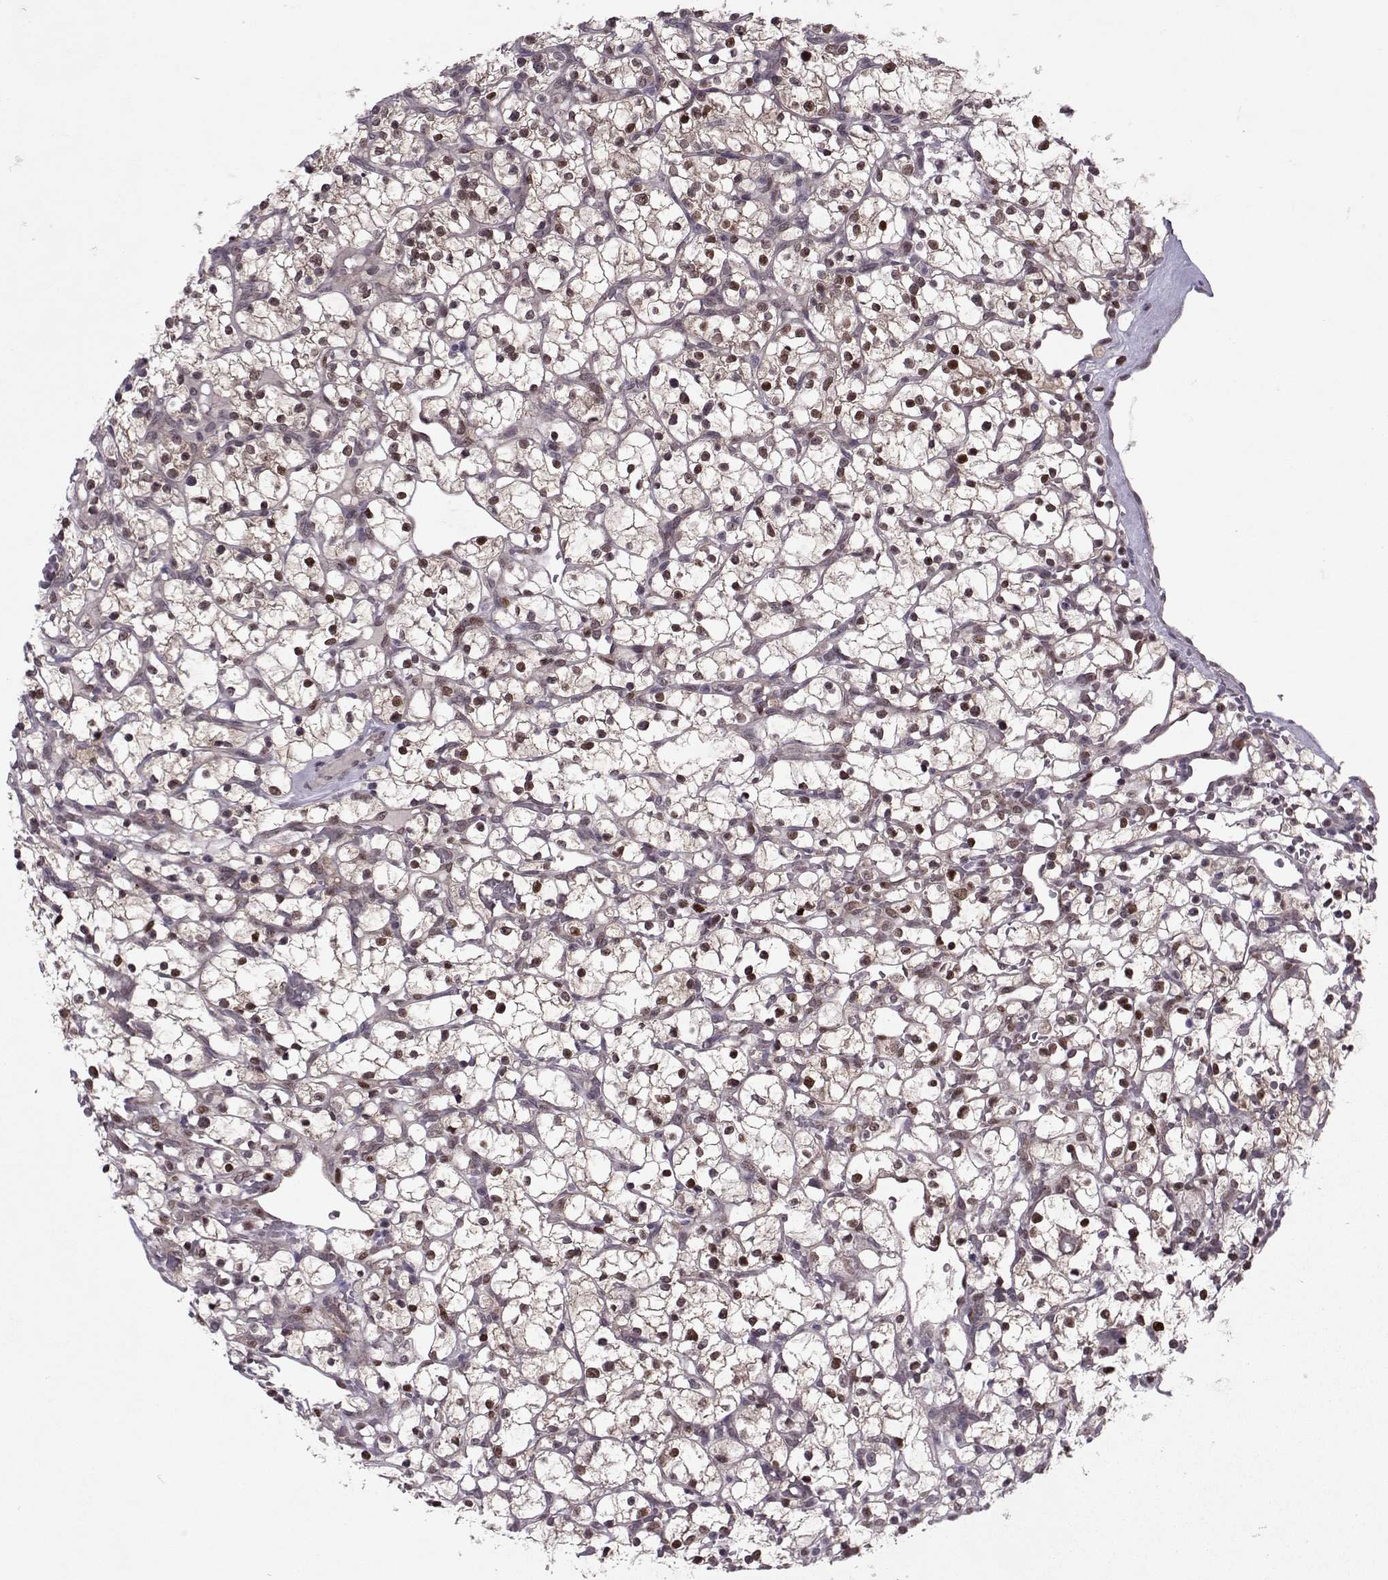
{"staining": {"intensity": "moderate", "quantity": "25%-75%", "location": "cytoplasmic/membranous,nuclear"}, "tissue": "renal cancer", "cell_type": "Tumor cells", "image_type": "cancer", "snomed": [{"axis": "morphology", "description": "Adenocarcinoma, NOS"}, {"axis": "topography", "description": "Kidney"}], "caption": "Protein expression analysis of human renal cancer (adenocarcinoma) reveals moderate cytoplasmic/membranous and nuclear expression in about 25%-75% of tumor cells.", "gene": "CDK4", "patient": {"sex": "female", "age": 64}}